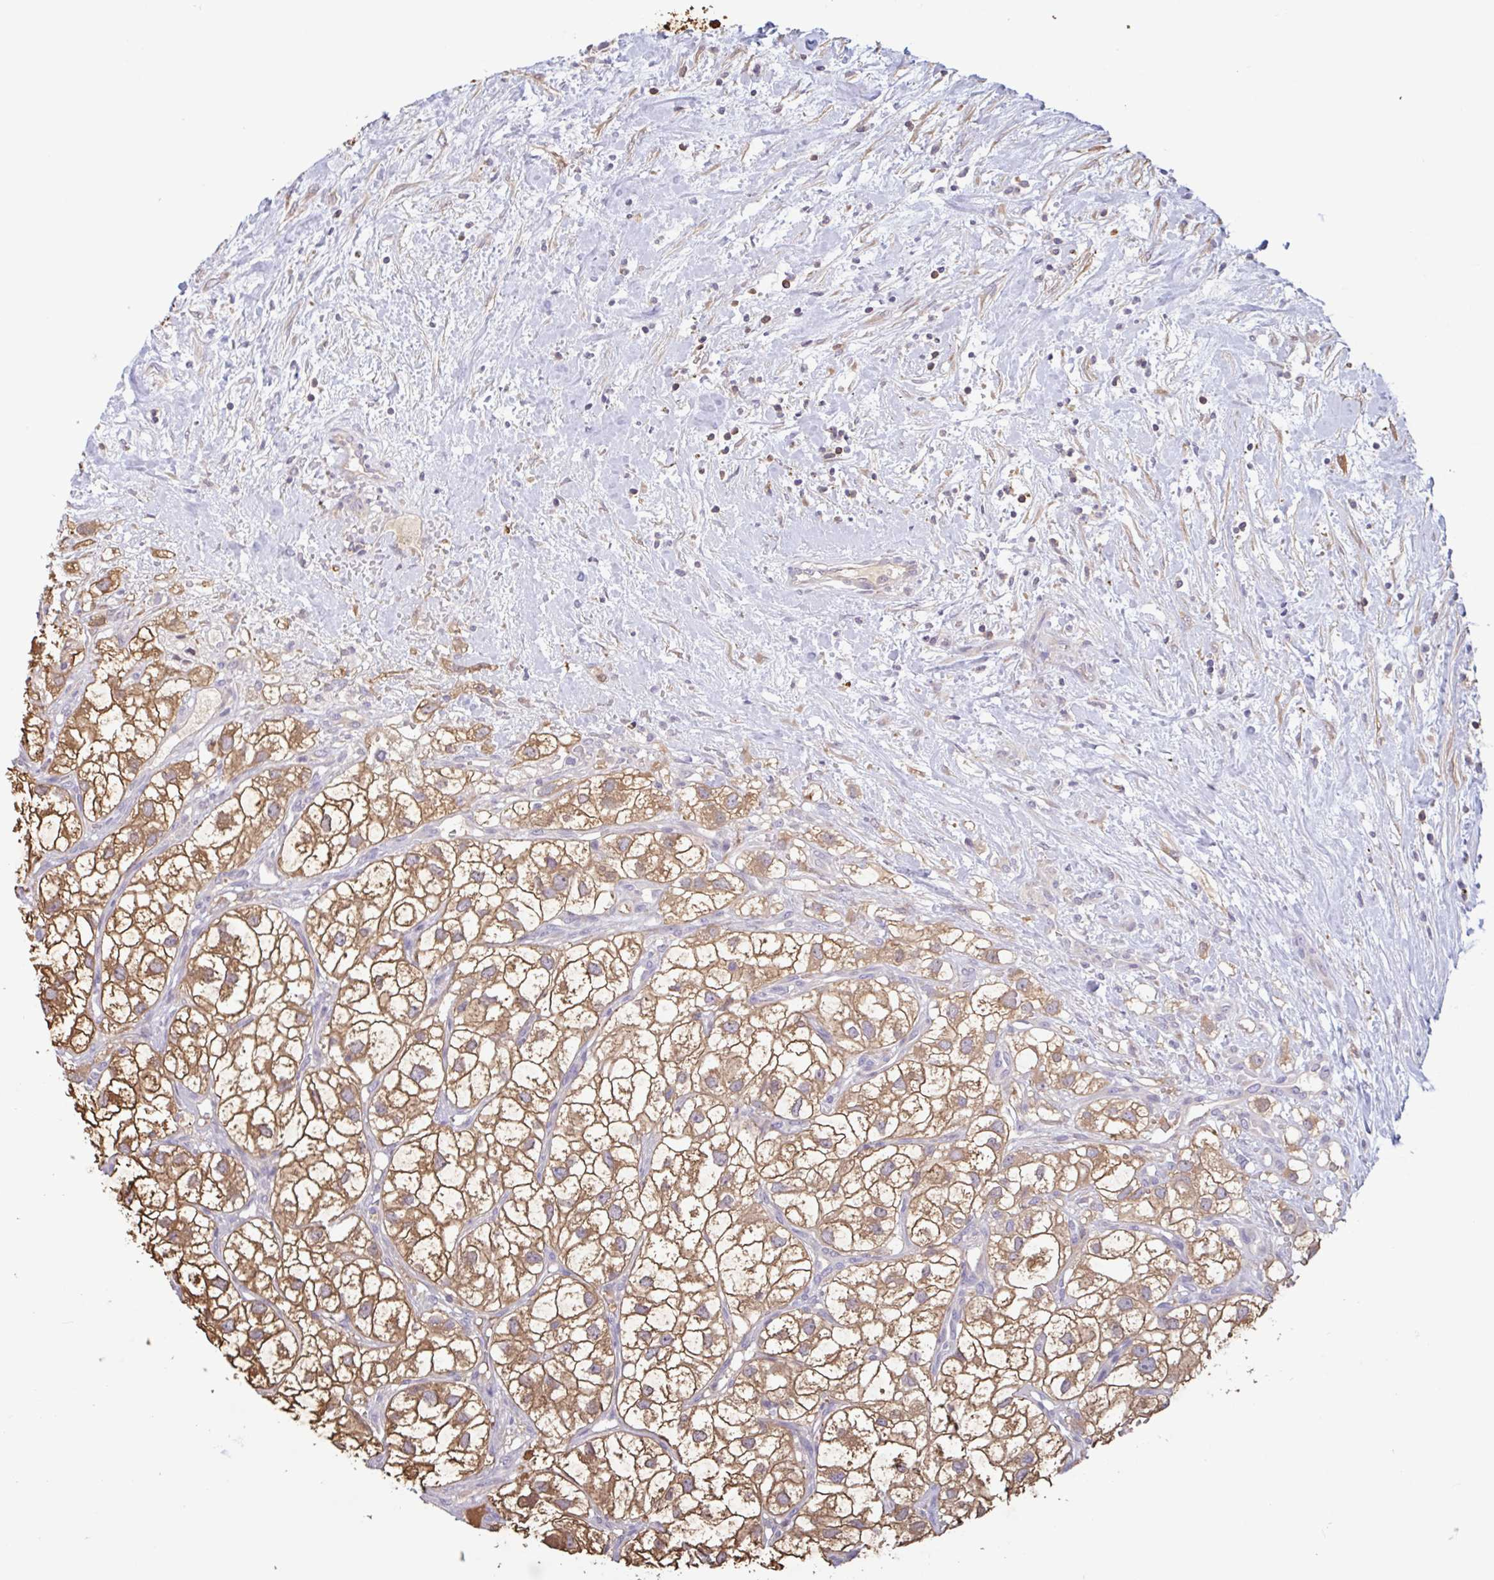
{"staining": {"intensity": "strong", "quantity": ">75%", "location": "cytoplasmic/membranous"}, "tissue": "renal cancer", "cell_type": "Tumor cells", "image_type": "cancer", "snomed": [{"axis": "morphology", "description": "Adenocarcinoma, NOS"}, {"axis": "topography", "description": "Kidney"}], "caption": "Immunohistochemical staining of adenocarcinoma (renal) exhibits high levels of strong cytoplasmic/membranous expression in about >75% of tumor cells.", "gene": "OTOP2", "patient": {"sex": "male", "age": 59}}